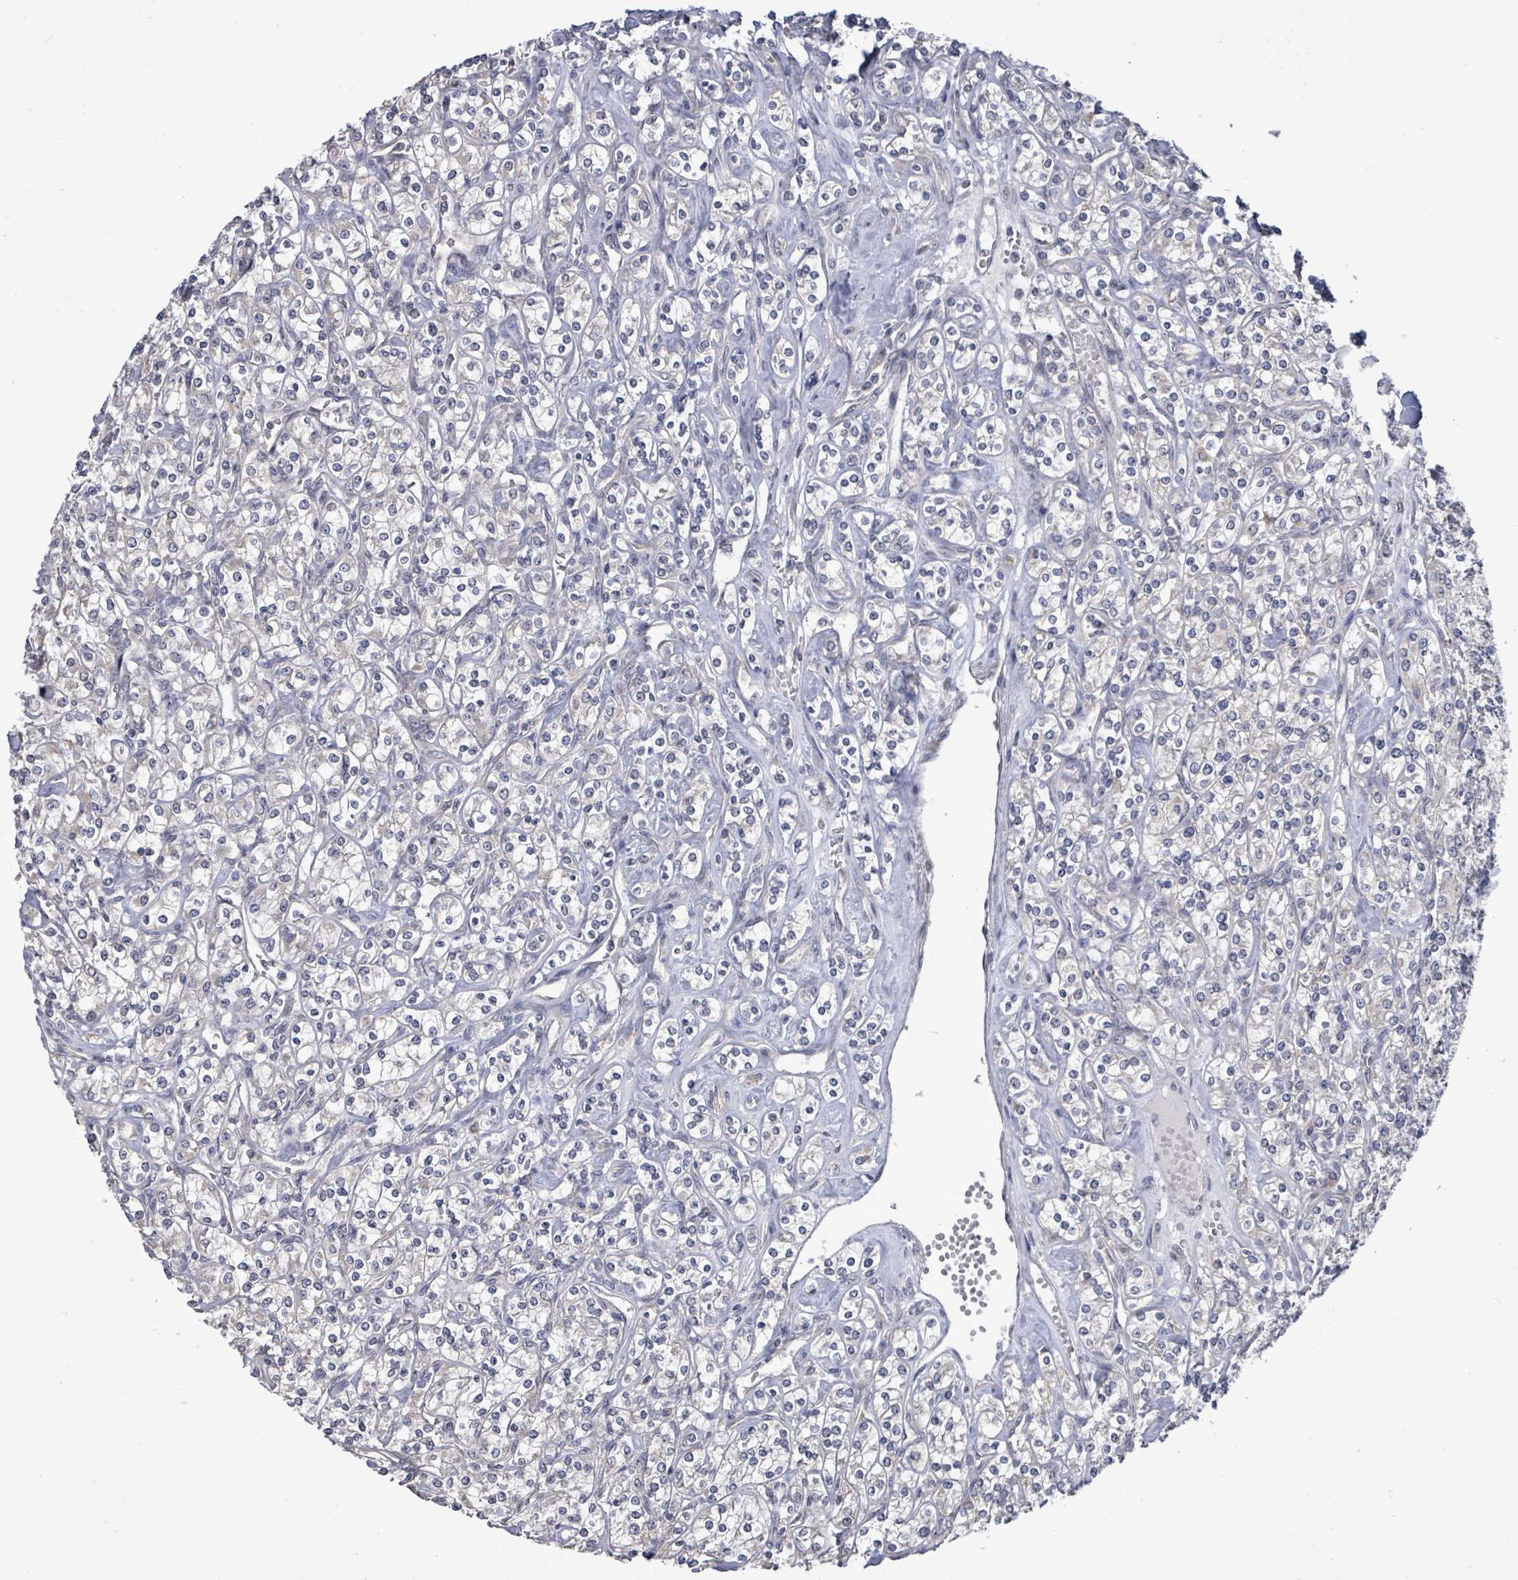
{"staining": {"intensity": "negative", "quantity": "none", "location": "none"}, "tissue": "renal cancer", "cell_type": "Tumor cells", "image_type": "cancer", "snomed": [{"axis": "morphology", "description": "Adenocarcinoma, NOS"}, {"axis": "topography", "description": "Kidney"}], "caption": "Tumor cells show no significant expression in renal adenocarcinoma.", "gene": "POMGNT2", "patient": {"sex": "male", "age": 77}}